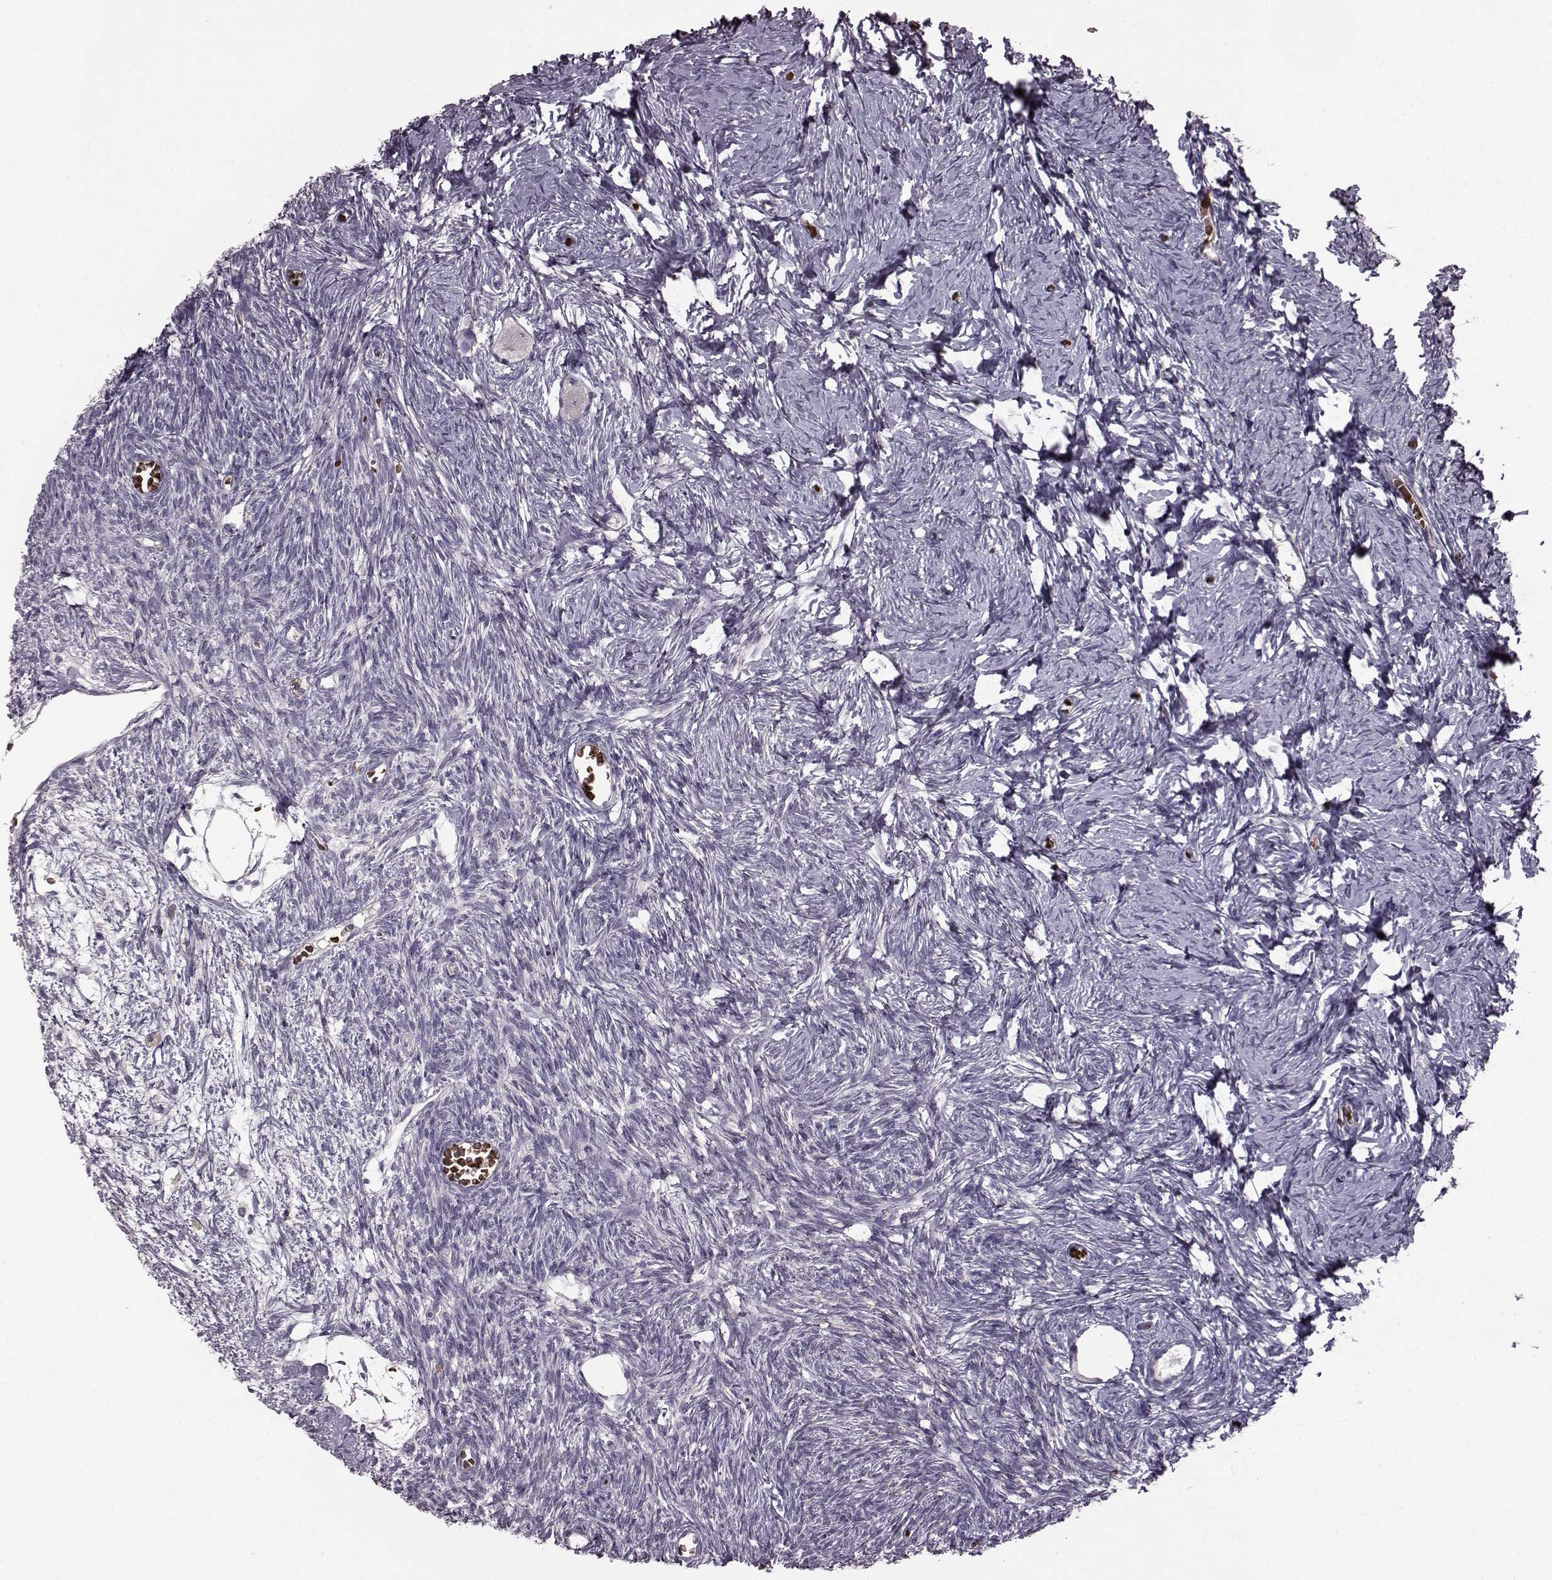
{"staining": {"intensity": "negative", "quantity": "none", "location": "none"}, "tissue": "ovary", "cell_type": "Follicle cells", "image_type": "normal", "snomed": [{"axis": "morphology", "description": "Normal tissue, NOS"}, {"axis": "topography", "description": "Ovary"}], "caption": "A histopathology image of human ovary is negative for staining in follicle cells. (Immunohistochemistry (ihc), brightfield microscopy, high magnification).", "gene": "PROP1", "patient": {"sex": "female", "age": 27}}